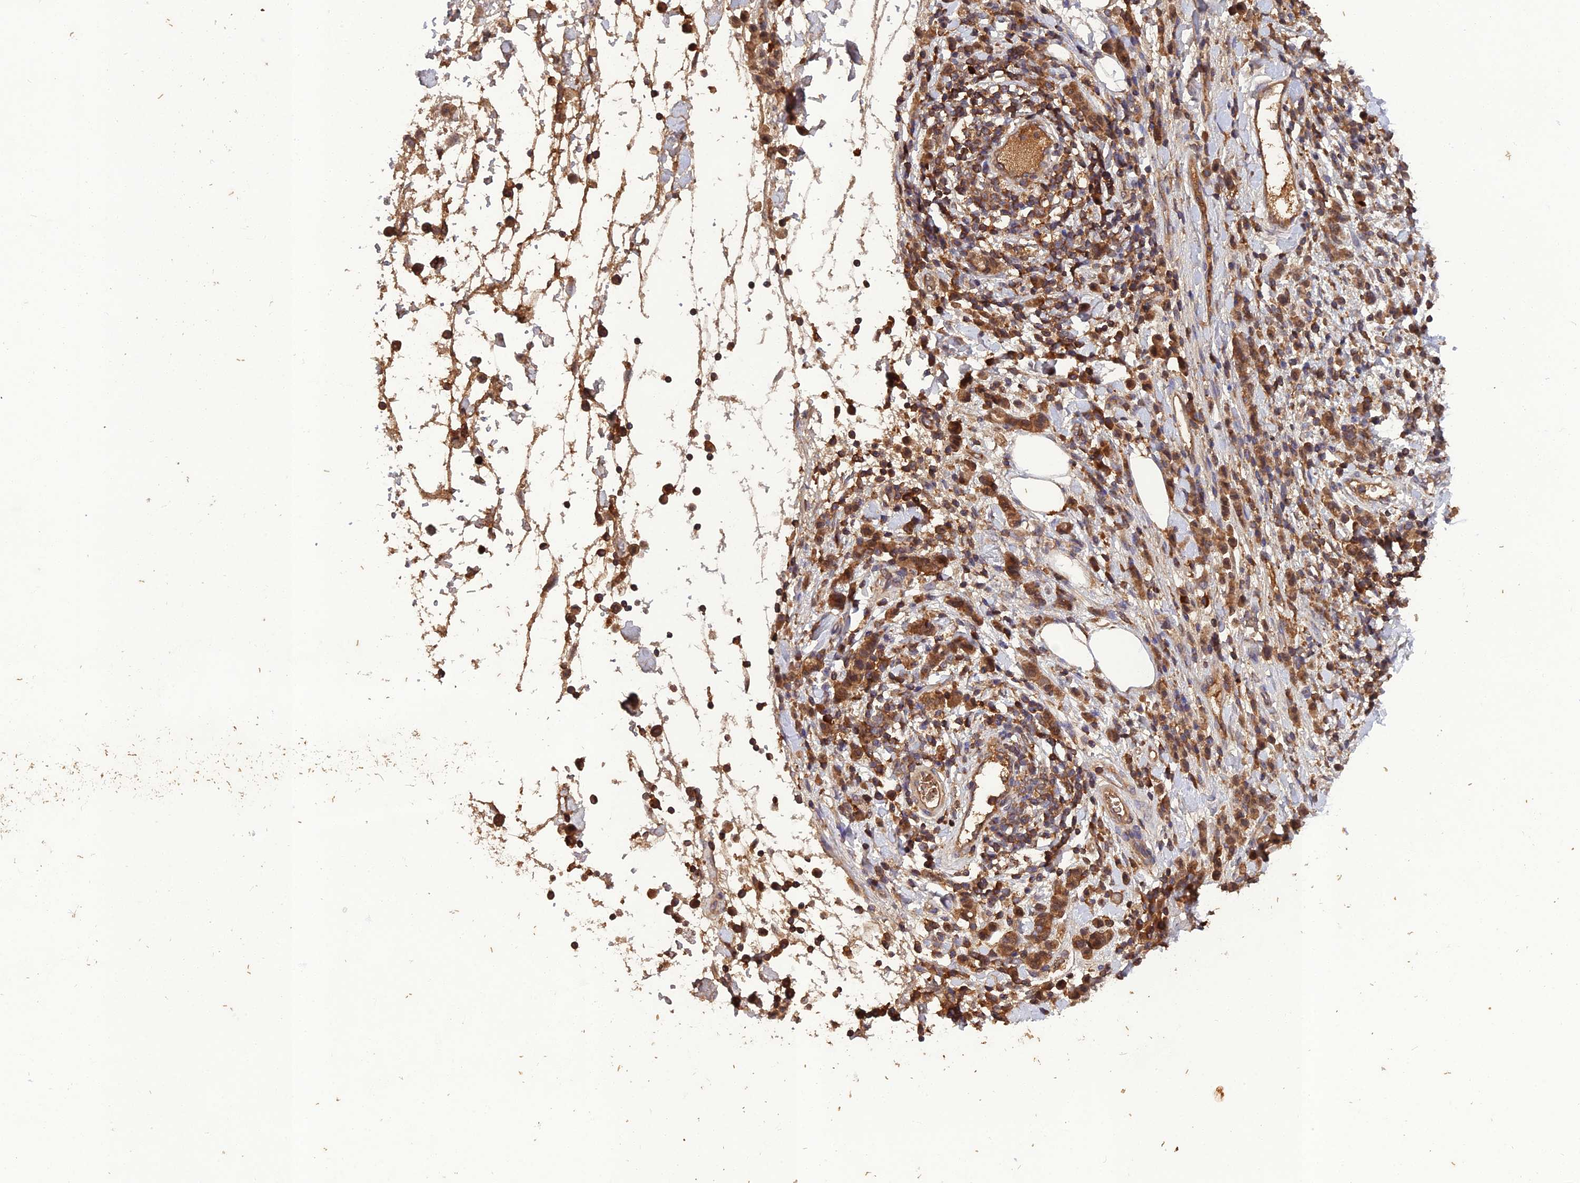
{"staining": {"intensity": "moderate", "quantity": ">75%", "location": "cytoplasmic/membranous"}, "tissue": "stomach cancer", "cell_type": "Tumor cells", "image_type": "cancer", "snomed": [{"axis": "morphology", "description": "Adenocarcinoma, NOS"}, {"axis": "topography", "description": "Stomach"}], "caption": "About >75% of tumor cells in human stomach cancer (adenocarcinoma) show moderate cytoplasmic/membranous protein staining as visualized by brown immunohistochemical staining.", "gene": "TMEM258", "patient": {"sex": "male", "age": 77}}